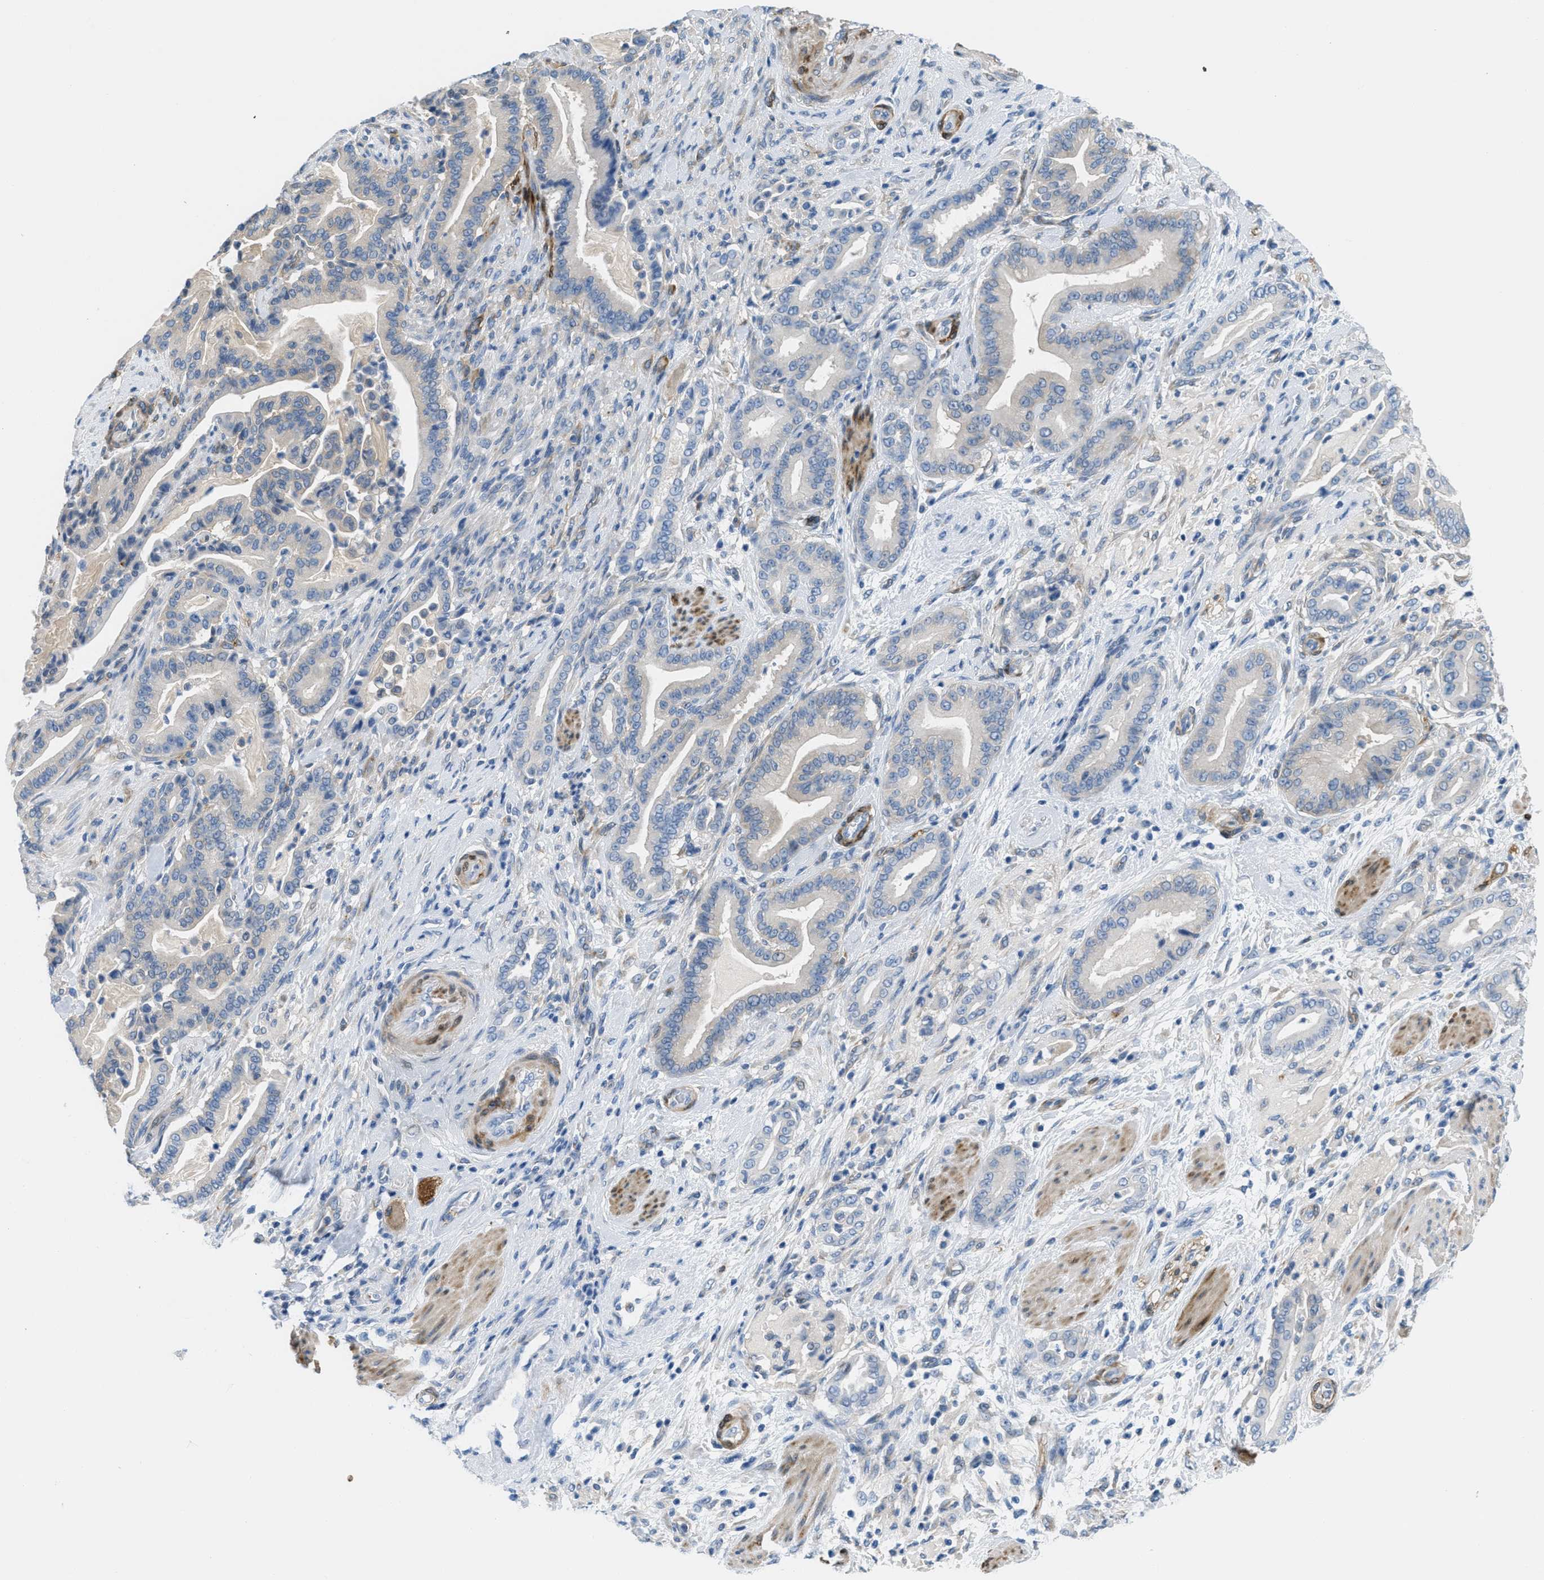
{"staining": {"intensity": "weak", "quantity": "<25%", "location": "cytoplasmic/membranous"}, "tissue": "pancreatic cancer", "cell_type": "Tumor cells", "image_type": "cancer", "snomed": [{"axis": "morphology", "description": "Normal tissue, NOS"}, {"axis": "morphology", "description": "Adenocarcinoma, NOS"}, {"axis": "topography", "description": "Pancreas"}], "caption": "Immunohistochemistry (IHC) image of human pancreatic cancer (adenocarcinoma) stained for a protein (brown), which demonstrates no expression in tumor cells.", "gene": "MAPRE2", "patient": {"sex": "male", "age": 63}}